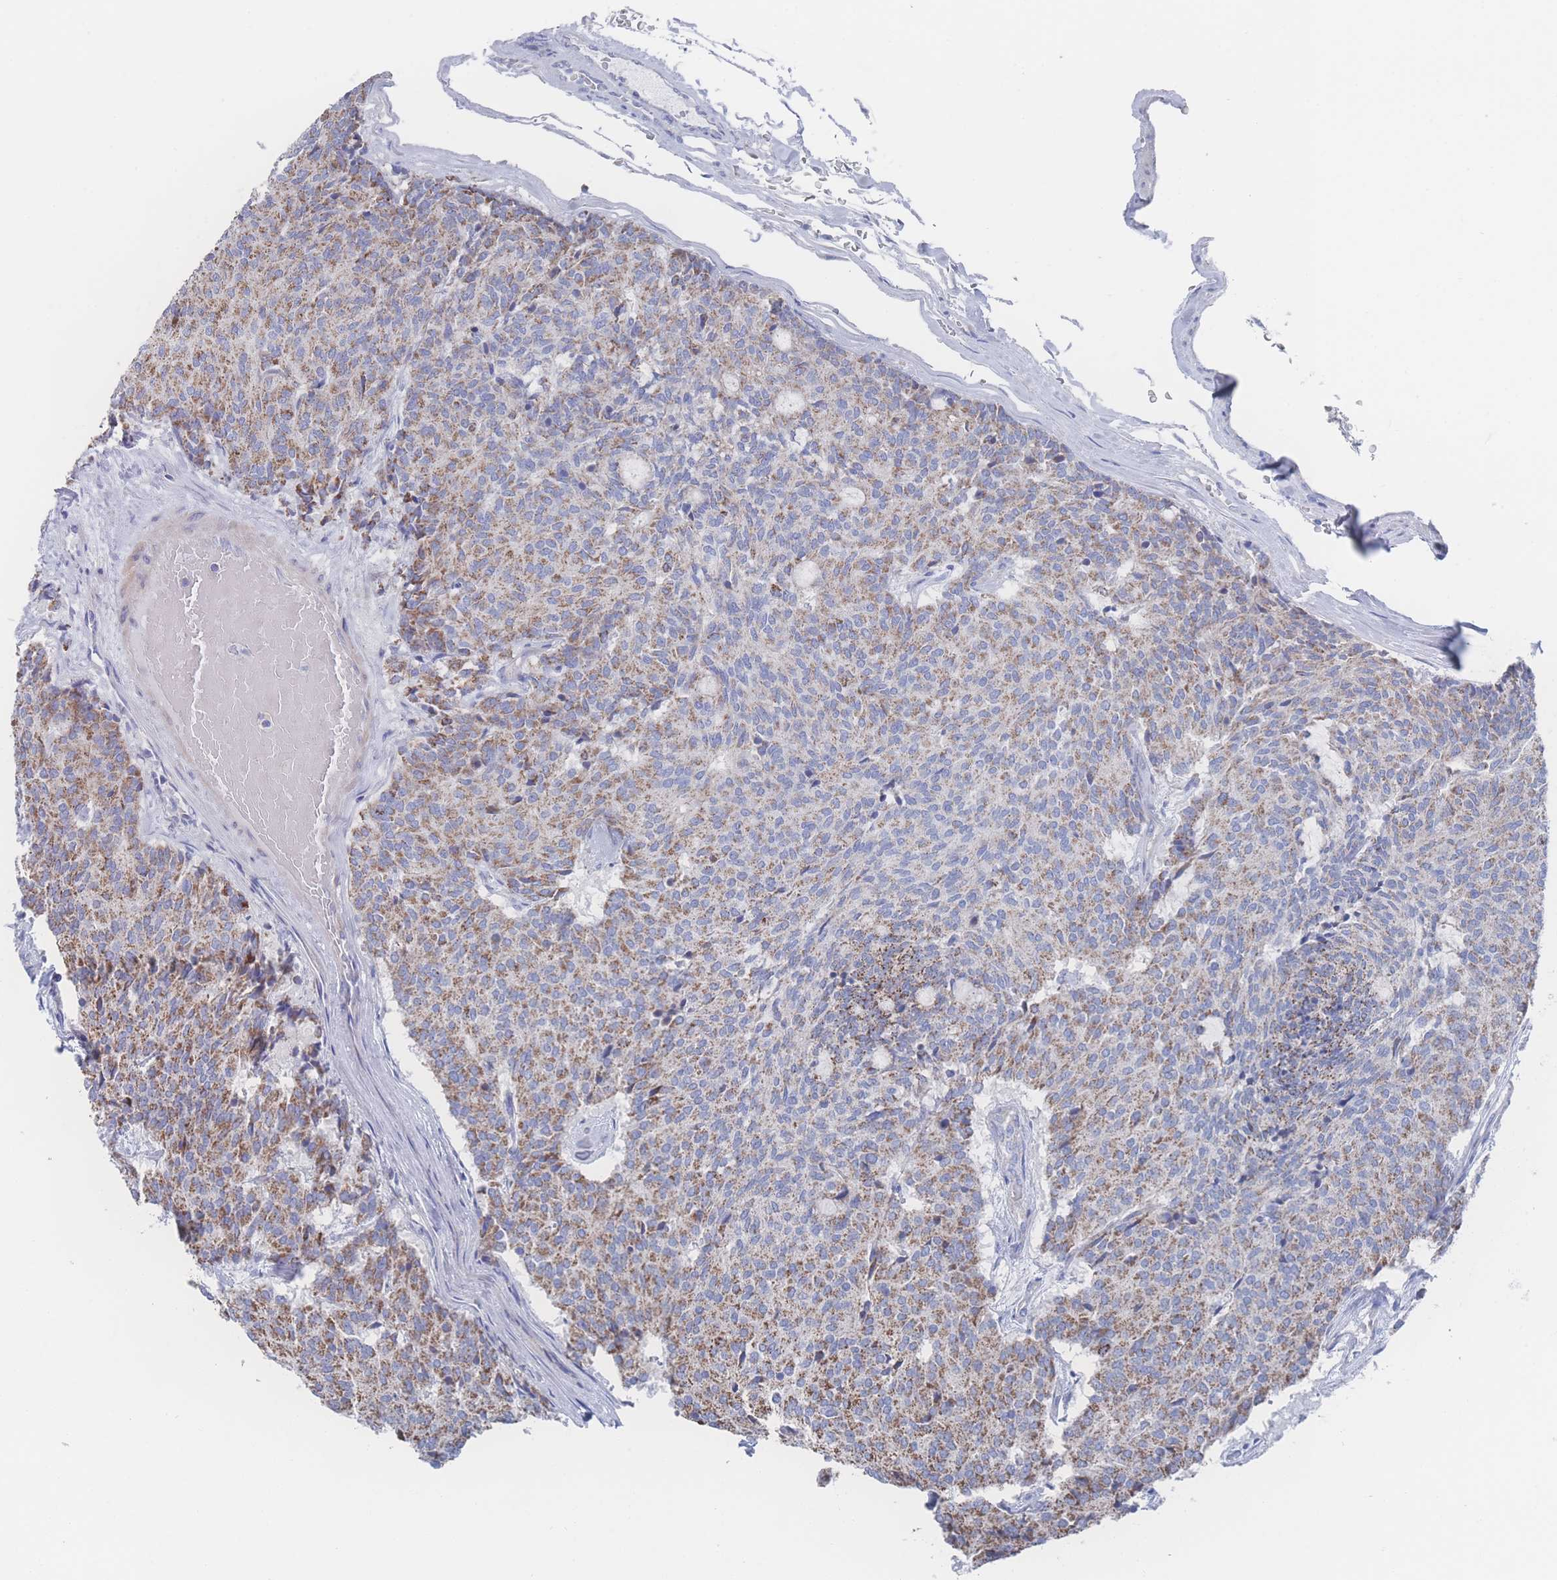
{"staining": {"intensity": "moderate", "quantity": ">75%", "location": "cytoplasmic/membranous"}, "tissue": "carcinoid", "cell_type": "Tumor cells", "image_type": "cancer", "snomed": [{"axis": "morphology", "description": "Carcinoid, malignant, NOS"}, {"axis": "topography", "description": "Pancreas"}], "caption": "Malignant carcinoid tissue exhibits moderate cytoplasmic/membranous staining in about >75% of tumor cells, visualized by immunohistochemistry.", "gene": "SNPH", "patient": {"sex": "female", "age": 54}}